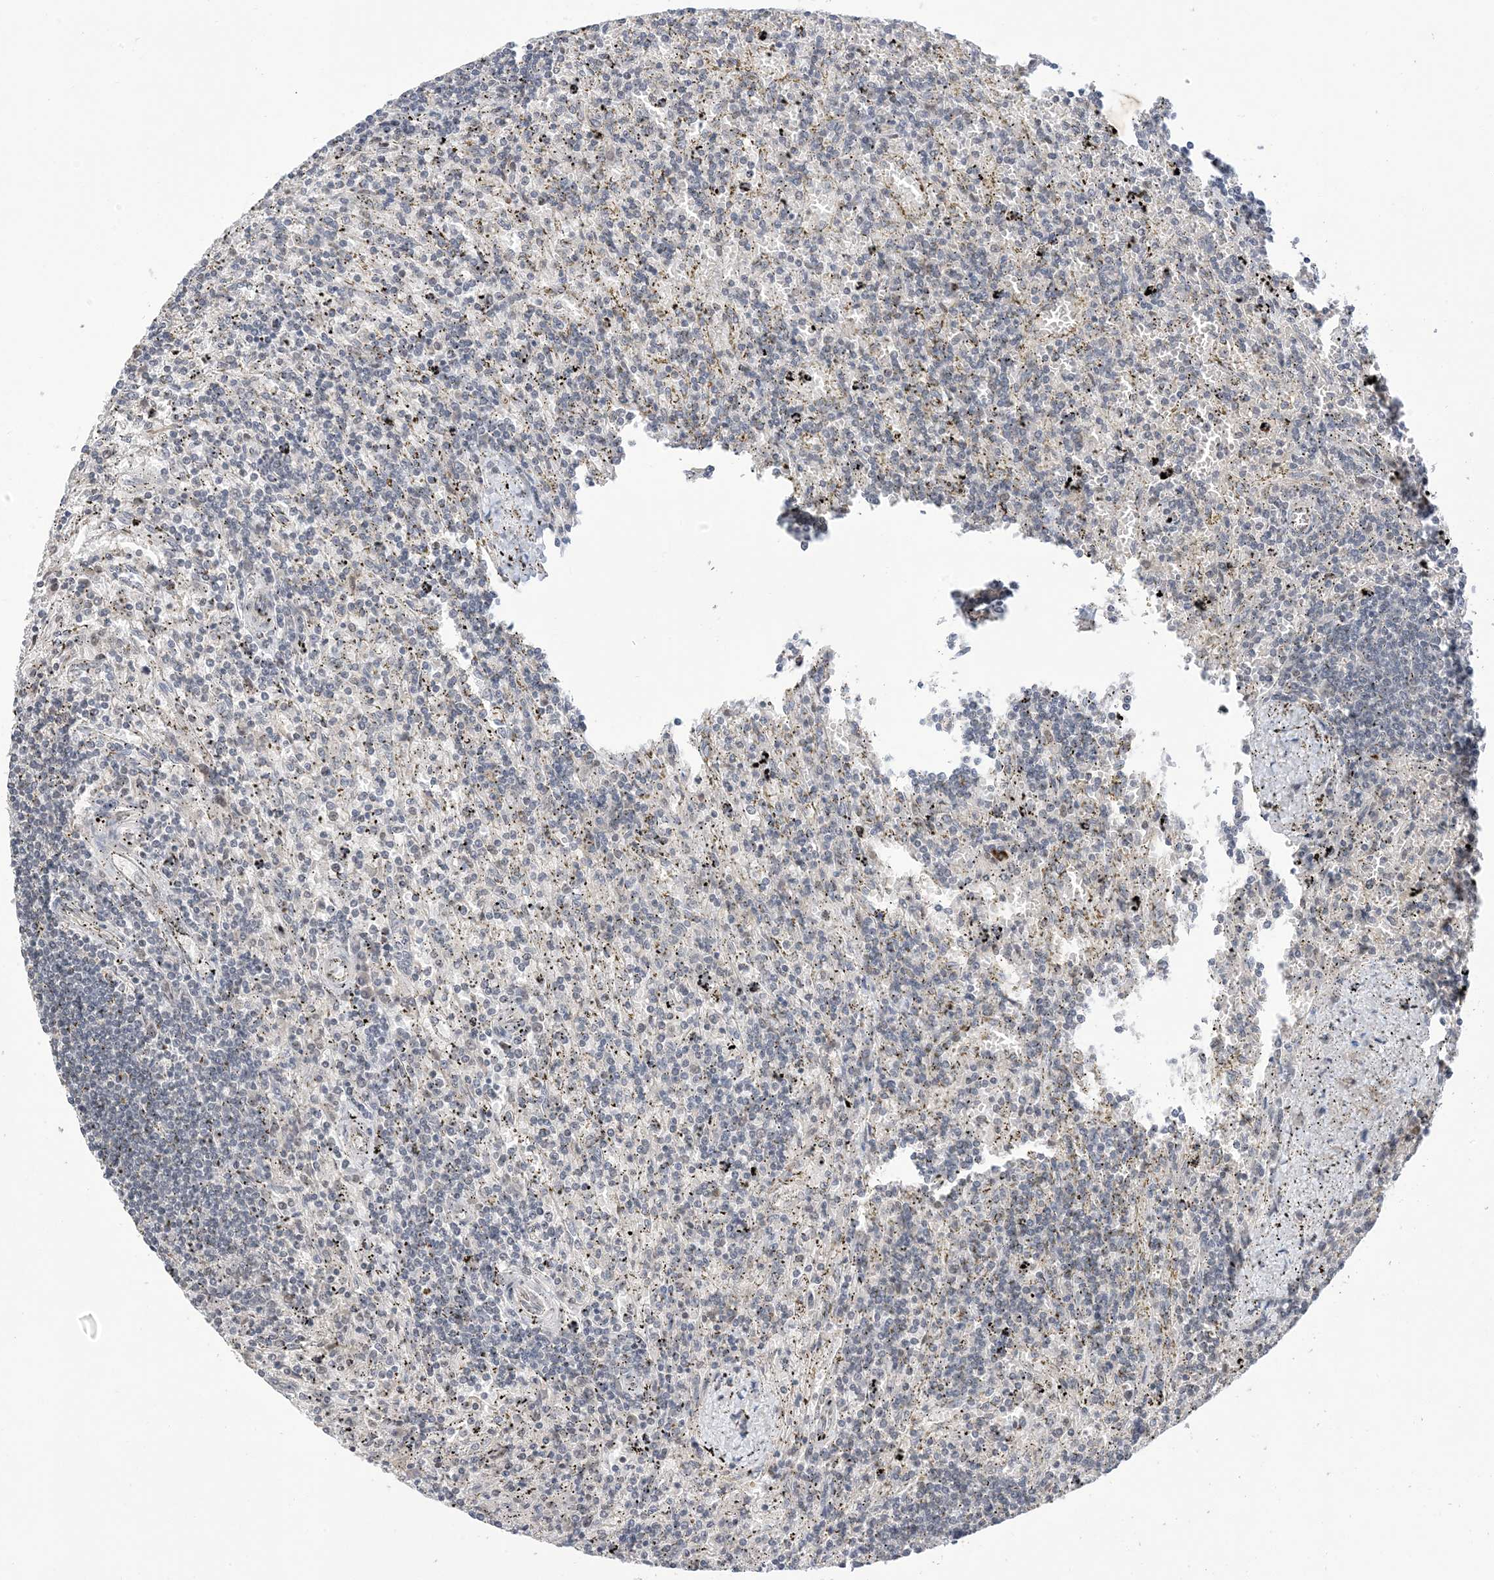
{"staining": {"intensity": "negative", "quantity": "none", "location": "none"}, "tissue": "lymphoma", "cell_type": "Tumor cells", "image_type": "cancer", "snomed": [{"axis": "morphology", "description": "Malignant lymphoma, non-Hodgkin's type, Low grade"}, {"axis": "topography", "description": "Spleen"}], "caption": "The photomicrograph reveals no significant expression in tumor cells of low-grade malignant lymphoma, non-Hodgkin's type.", "gene": "RANBP9", "patient": {"sex": "male", "age": 76}}